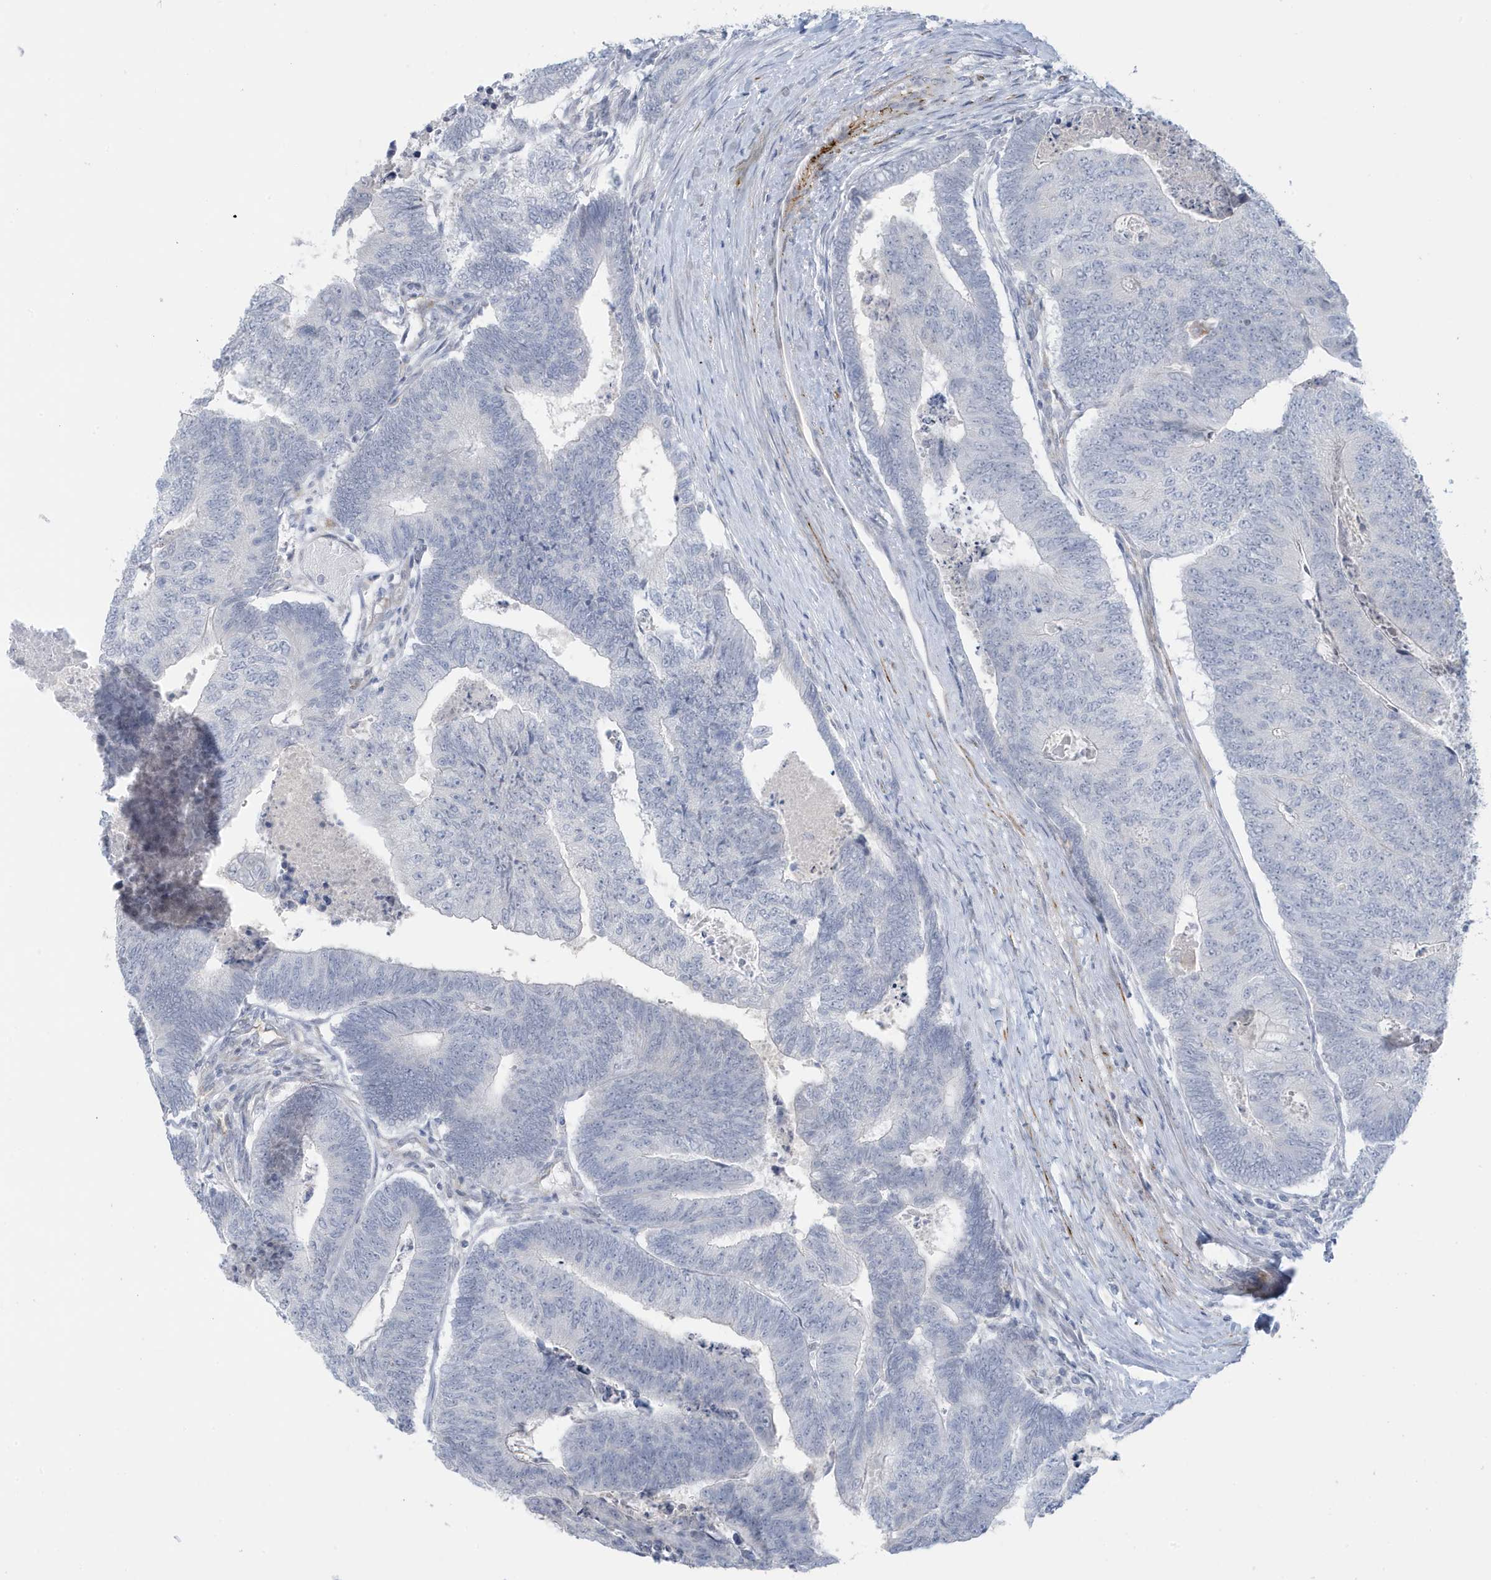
{"staining": {"intensity": "negative", "quantity": "none", "location": "none"}, "tissue": "colorectal cancer", "cell_type": "Tumor cells", "image_type": "cancer", "snomed": [{"axis": "morphology", "description": "Adenocarcinoma, NOS"}, {"axis": "topography", "description": "Colon"}], "caption": "An IHC photomicrograph of colorectal adenocarcinoma is shown. There is no staining in tumor cells of colorectal adenocarcinoma.", "gene": "PERM1", "patient": {"sex": "female", "age": 67}}